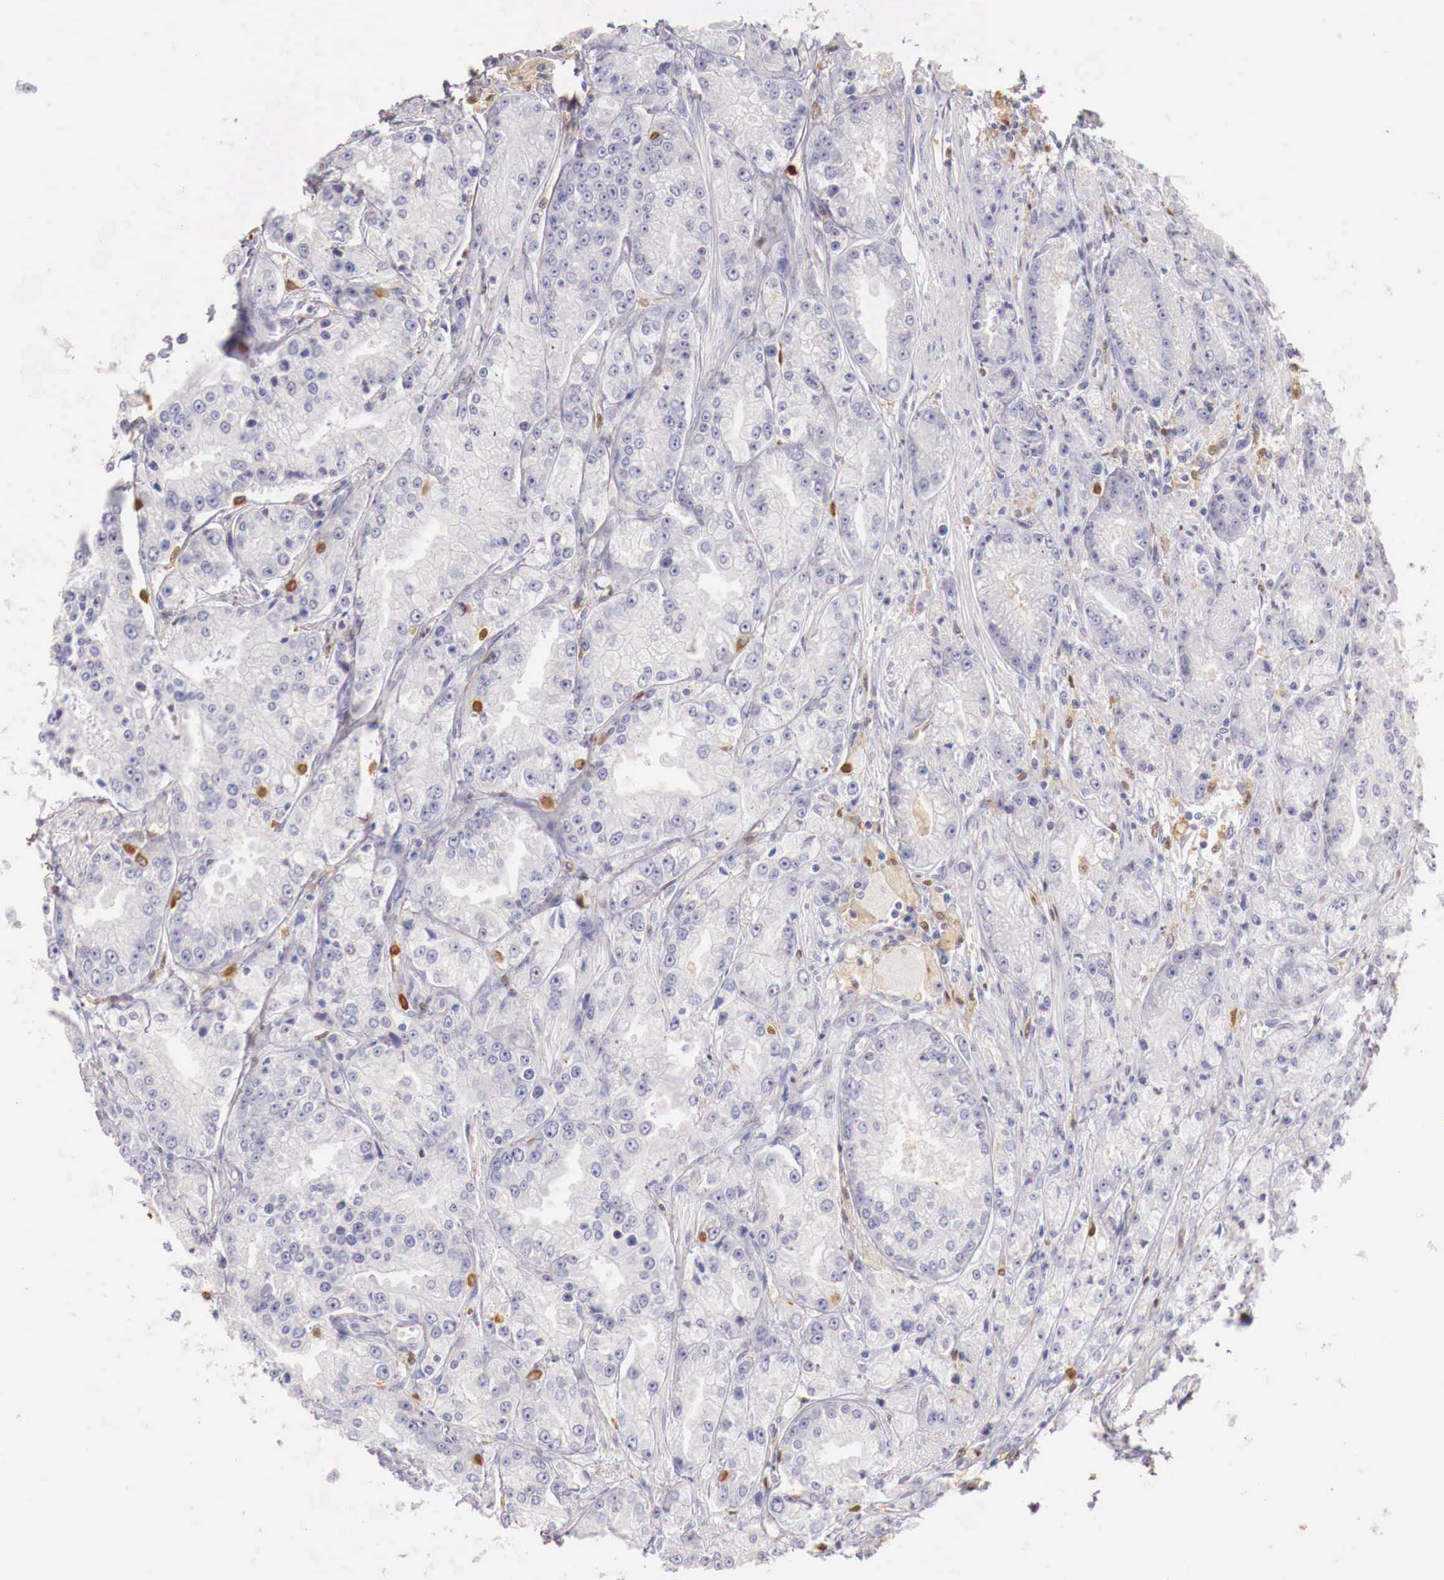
{"staining": {"intensity": "negative", "quantity": "none", "location": "none"}, "tissue": "prostate cancer", "cell_type": "Tumor cells", "image_type": "cancer", "snomed": [{"axis": "morphology", "description": "Adenocarcinoma, Medium grade"}, {"axis": "topography", "description": "Prostate"}], "caption": "Immunohistochemical staining of prostate cancer demonstrates no significant expression in tumor cells. The staining is performed using DAB brown chromogen with nuclei counter-stained in using hematoxylin.", "gene": "RENBP", "patient": {"sex": "male", "age": 72}}